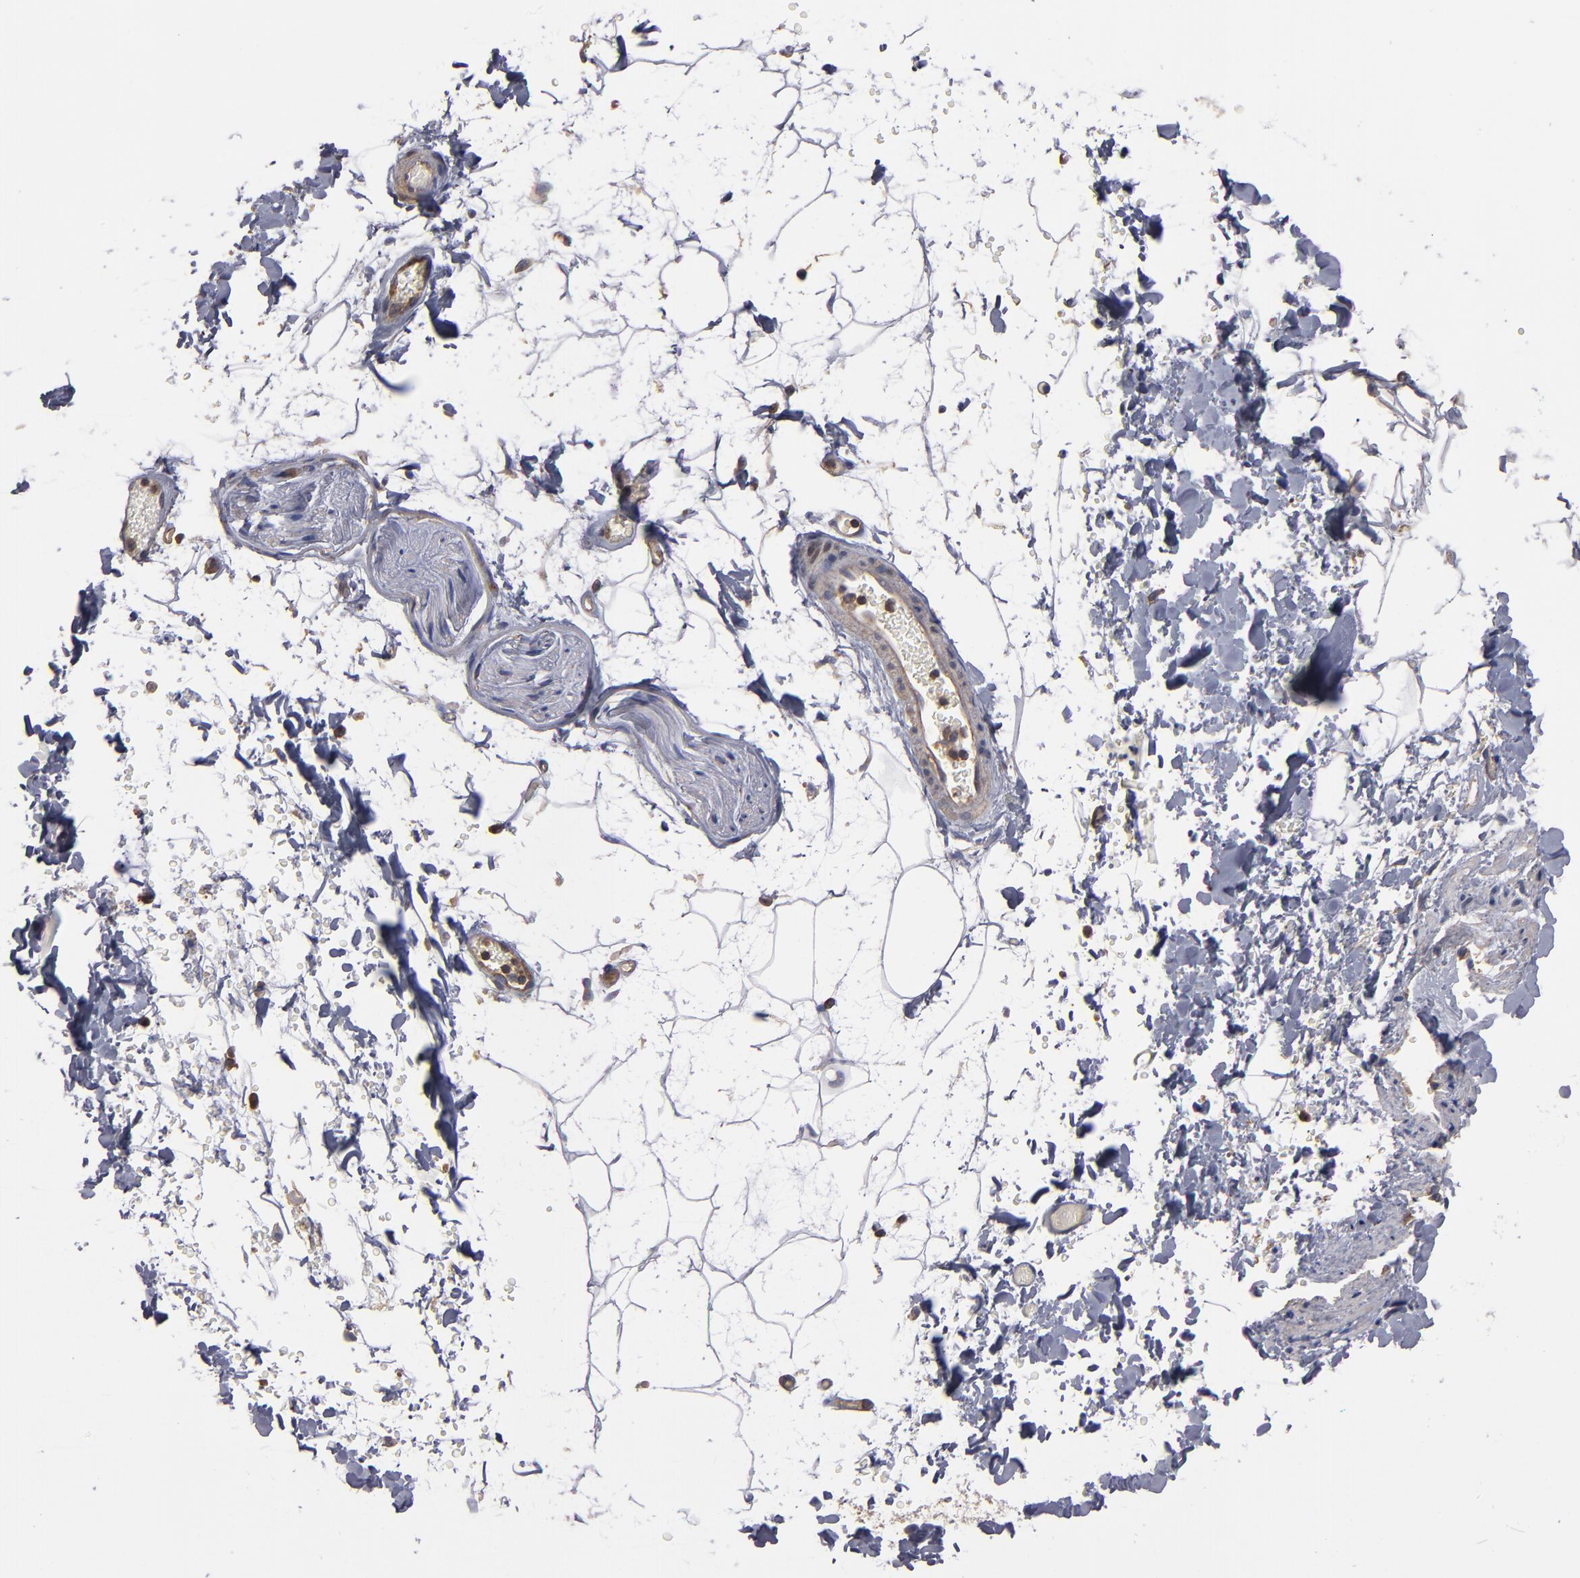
{"staining": {"intensity": "negative", "quantity": "none", "location": "none"}, "tissue": "adipose tissue", "cell_type": "Adipocytes", "image_type": "normal", "snomed": [{"axis": "morphology", "description": "Normal tissue, NOS"}, {"axis": "topography", "description": "Soft tissue"}], "caption": "Protein analysis of benign adipose tissue demonstrates no significant positivity in adipocytes. (Brightfield microscopy of DAB immunohistochemistry at high magnification).", "gene": "ESYT2", "patient": {"sex": "male", "age": 72}}